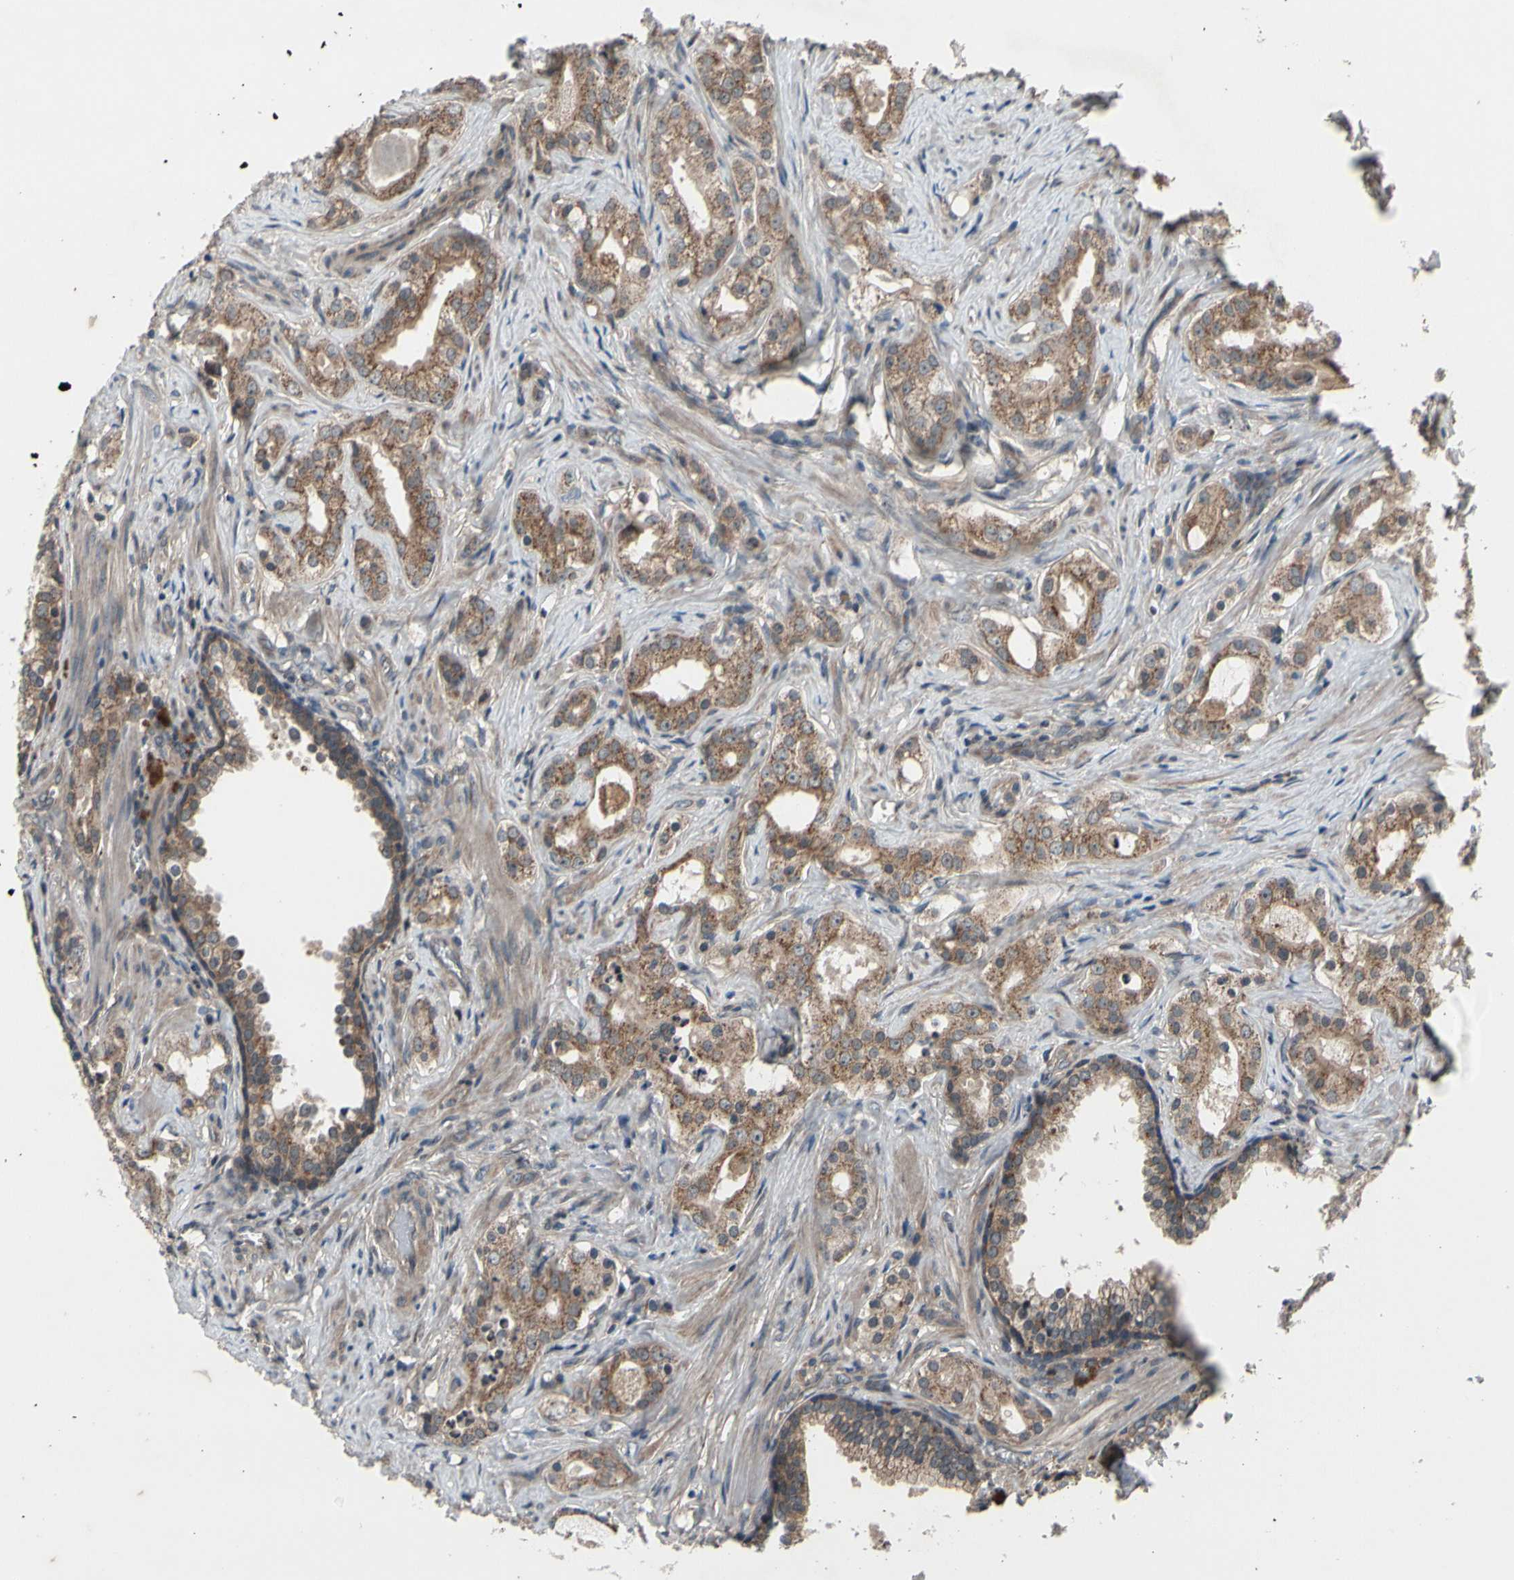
{"staining": {"intensity": "moderate", "quantity": ">75%", "location": "cytoplasmic/membranous"}, "tissue": "prostate cancer", "cell_type": "Tumor cells", "image_type": "cancer", "snomed": [{"axis": "morphology", "description": "Adenocarcinoma, Low grade"}, {"axis": "topography", "description": "Prostate"}], "caption": "A brown stain shows moderate cytoplasmic/membranous expression of a protein in human prostate cancer (low-grade adenocarcinoma) tumor cells.", "gene": "MBTPS2", "patient": {"sex": "male", "age": 59}}